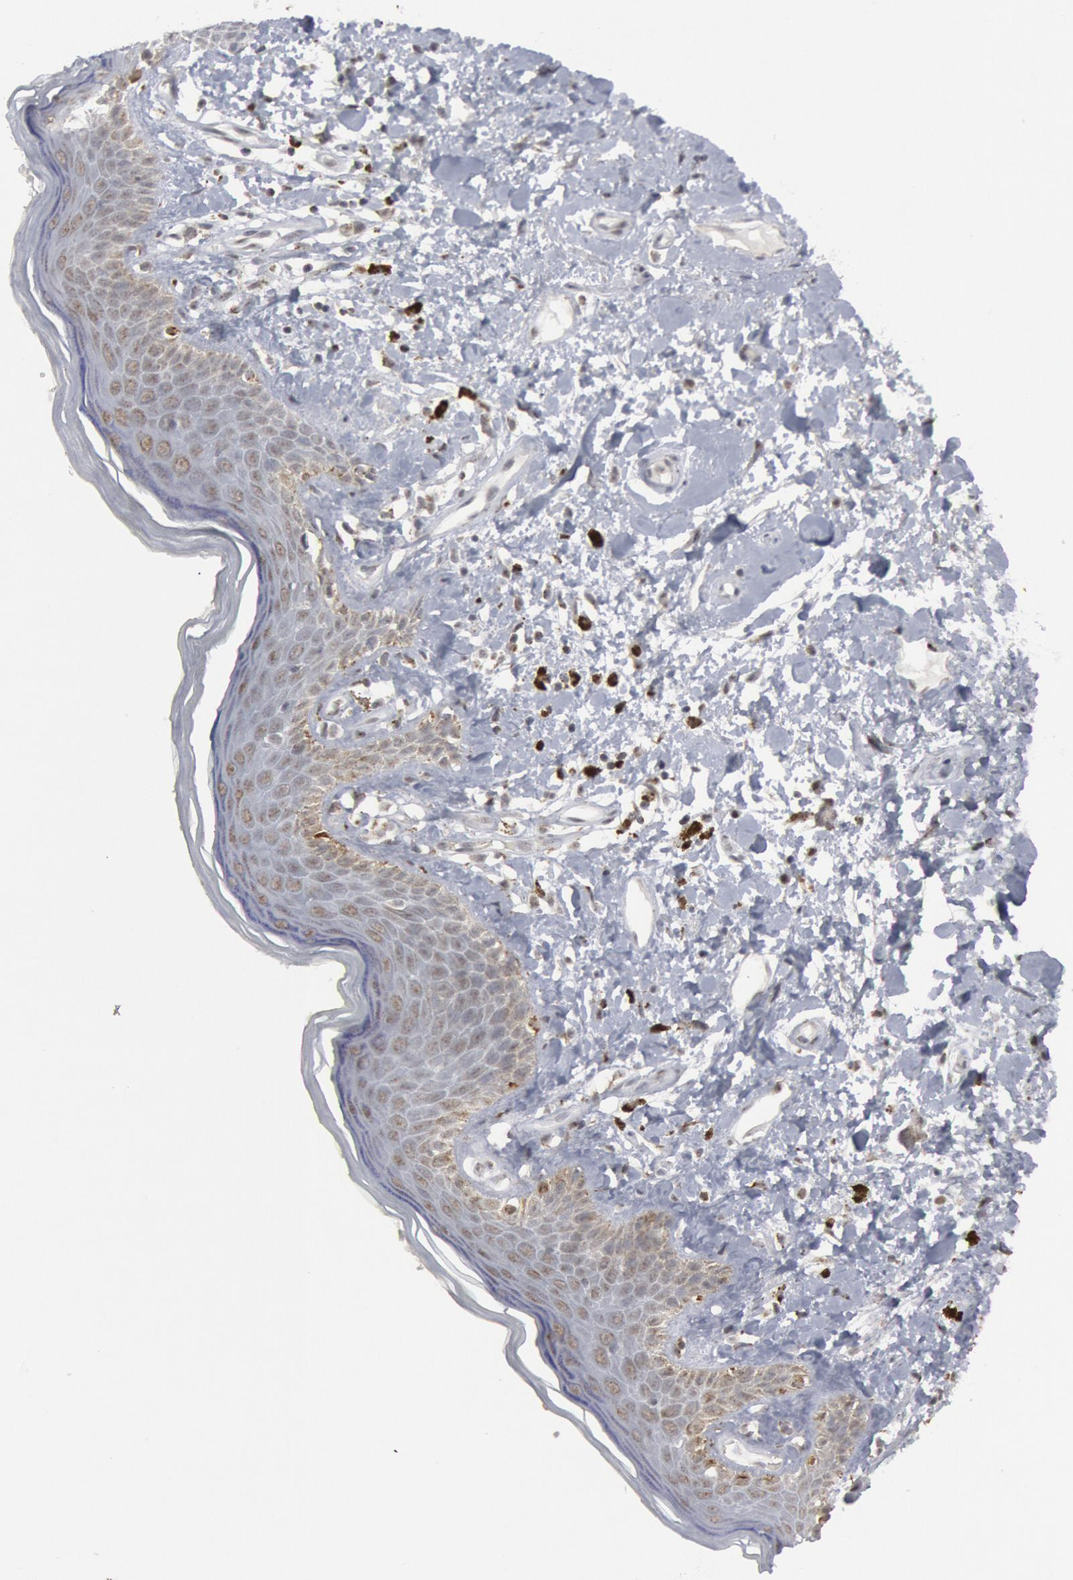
{"staining": {"intensity": "weak", "quantity": ">75%", "location": "cytoplasmic/membranous"}, "tissue": "skin", "cell_type": "Epidermal cells", "image_type": "normal", "snomed": [{"axis": "morphology", "description": "Normal tissue, NOS"}, {"axis": "topography", "description": "Anal"}], "caption": "Immunohistochemical staining of normal human skin reveals >75% levels of weak cytoplasmic/membranous protein positivity in about >75% of epidermal cells.", "gene": "CASP9", "patient": {"sex": "female", "age": 78}}